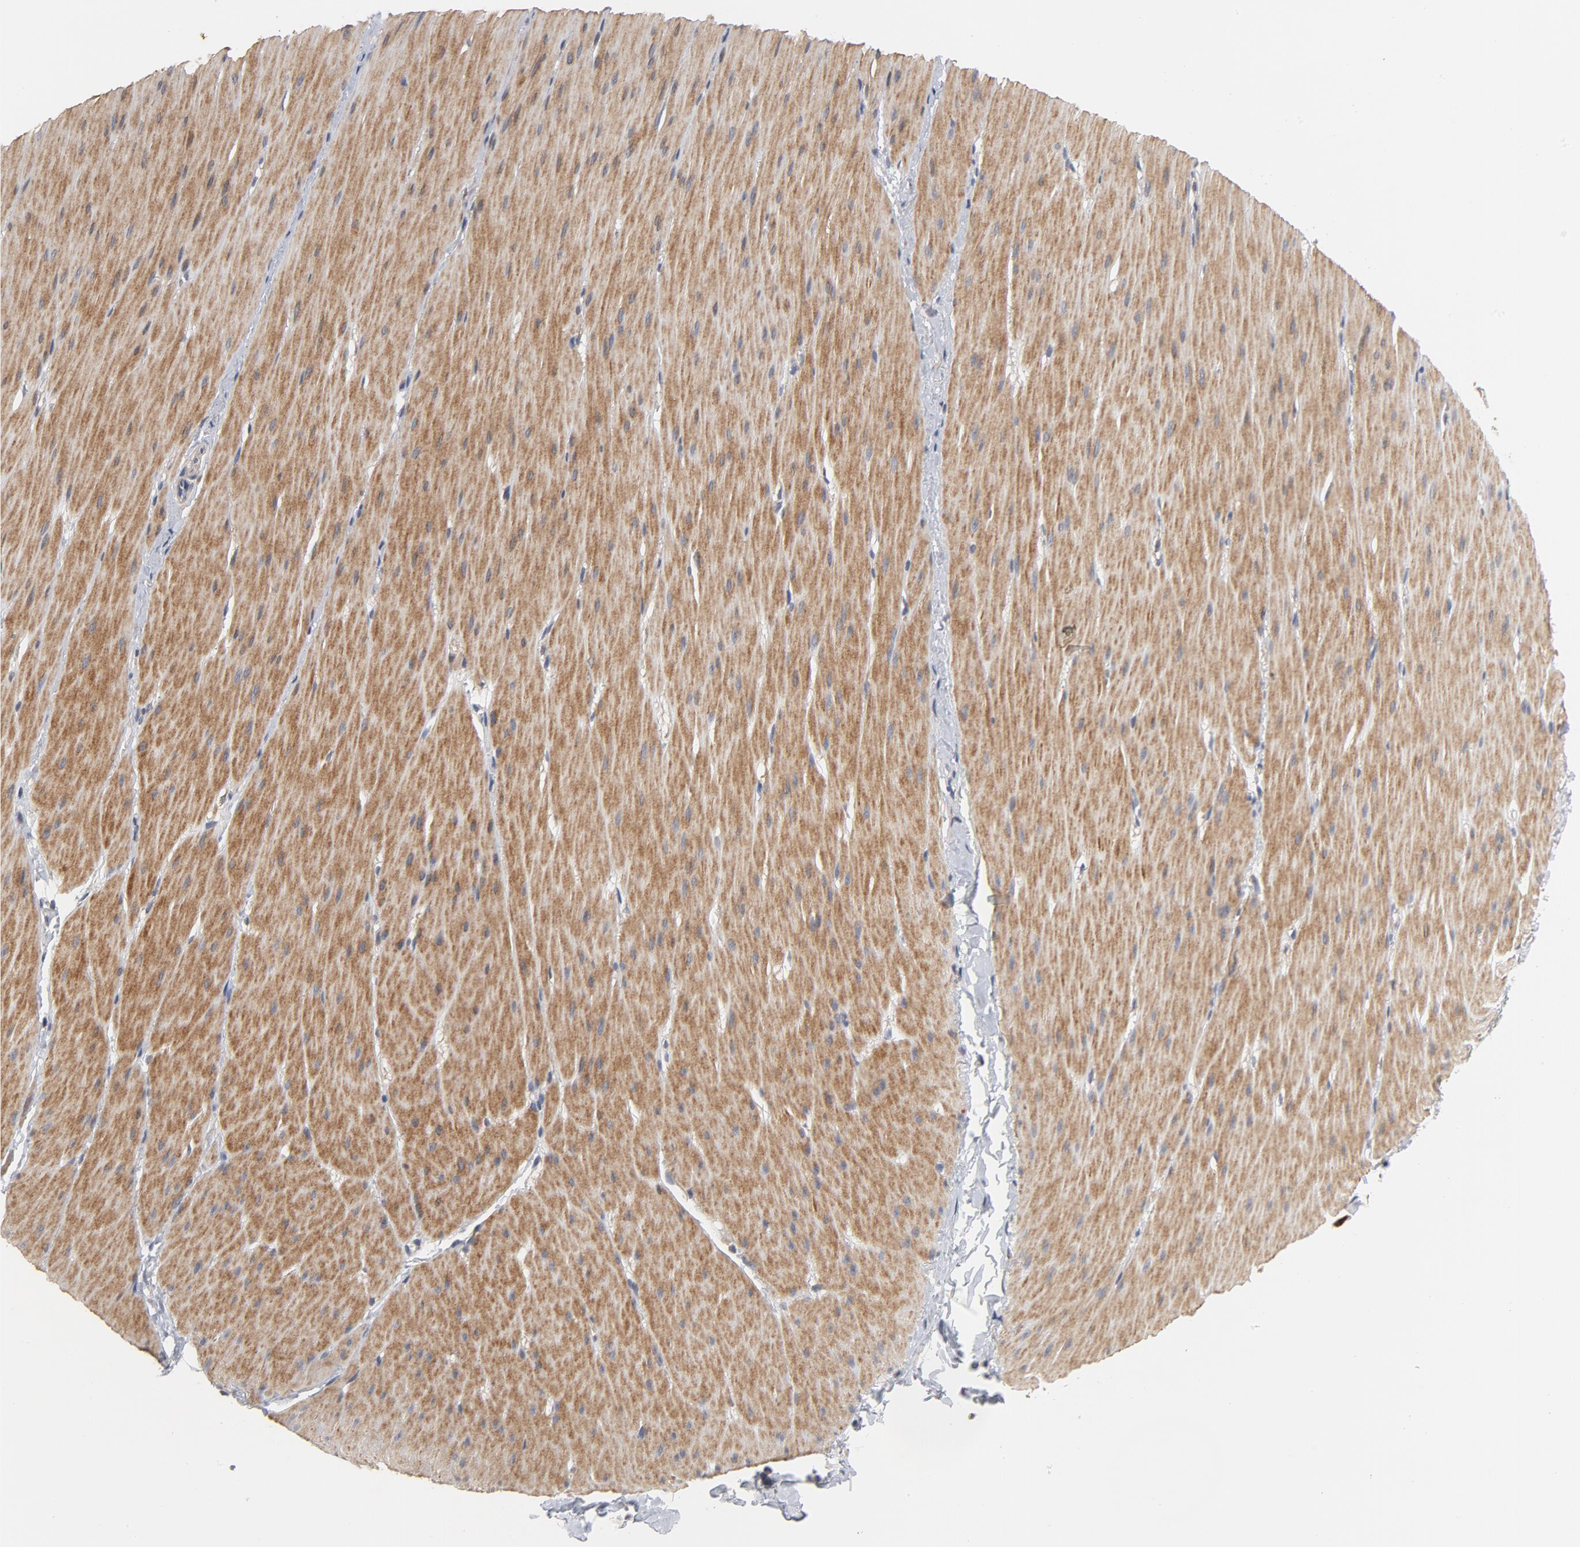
{"staining": {"intensity": "moderate", "quantity": ">75%", "location": "cytoplasmic/membranous"}, "tissue": "smooth muscle", "cell_type": "Smooth muscle cells", "image_type": "normal", "snomed": [{"axis": "morphology", "description": "Normal tissue, NOS"}, {"axis": "topography", "description": "Smooth muscle"}, {"axis": "topography", "description": "Colon"}], "caption": "Immunohistochemistry histopathology image of normal smooth muscle: human smooth muscle stained using immunohistochemistry shows medium levels of moderate protein expression localized specifically in the cytoplasmic/membranous of smooth muscle cells, appearing as a cytoplasmic/membranous brown color.", "gene": "PPP1R1B", "patient": {"sex": "male", "age": 67}}